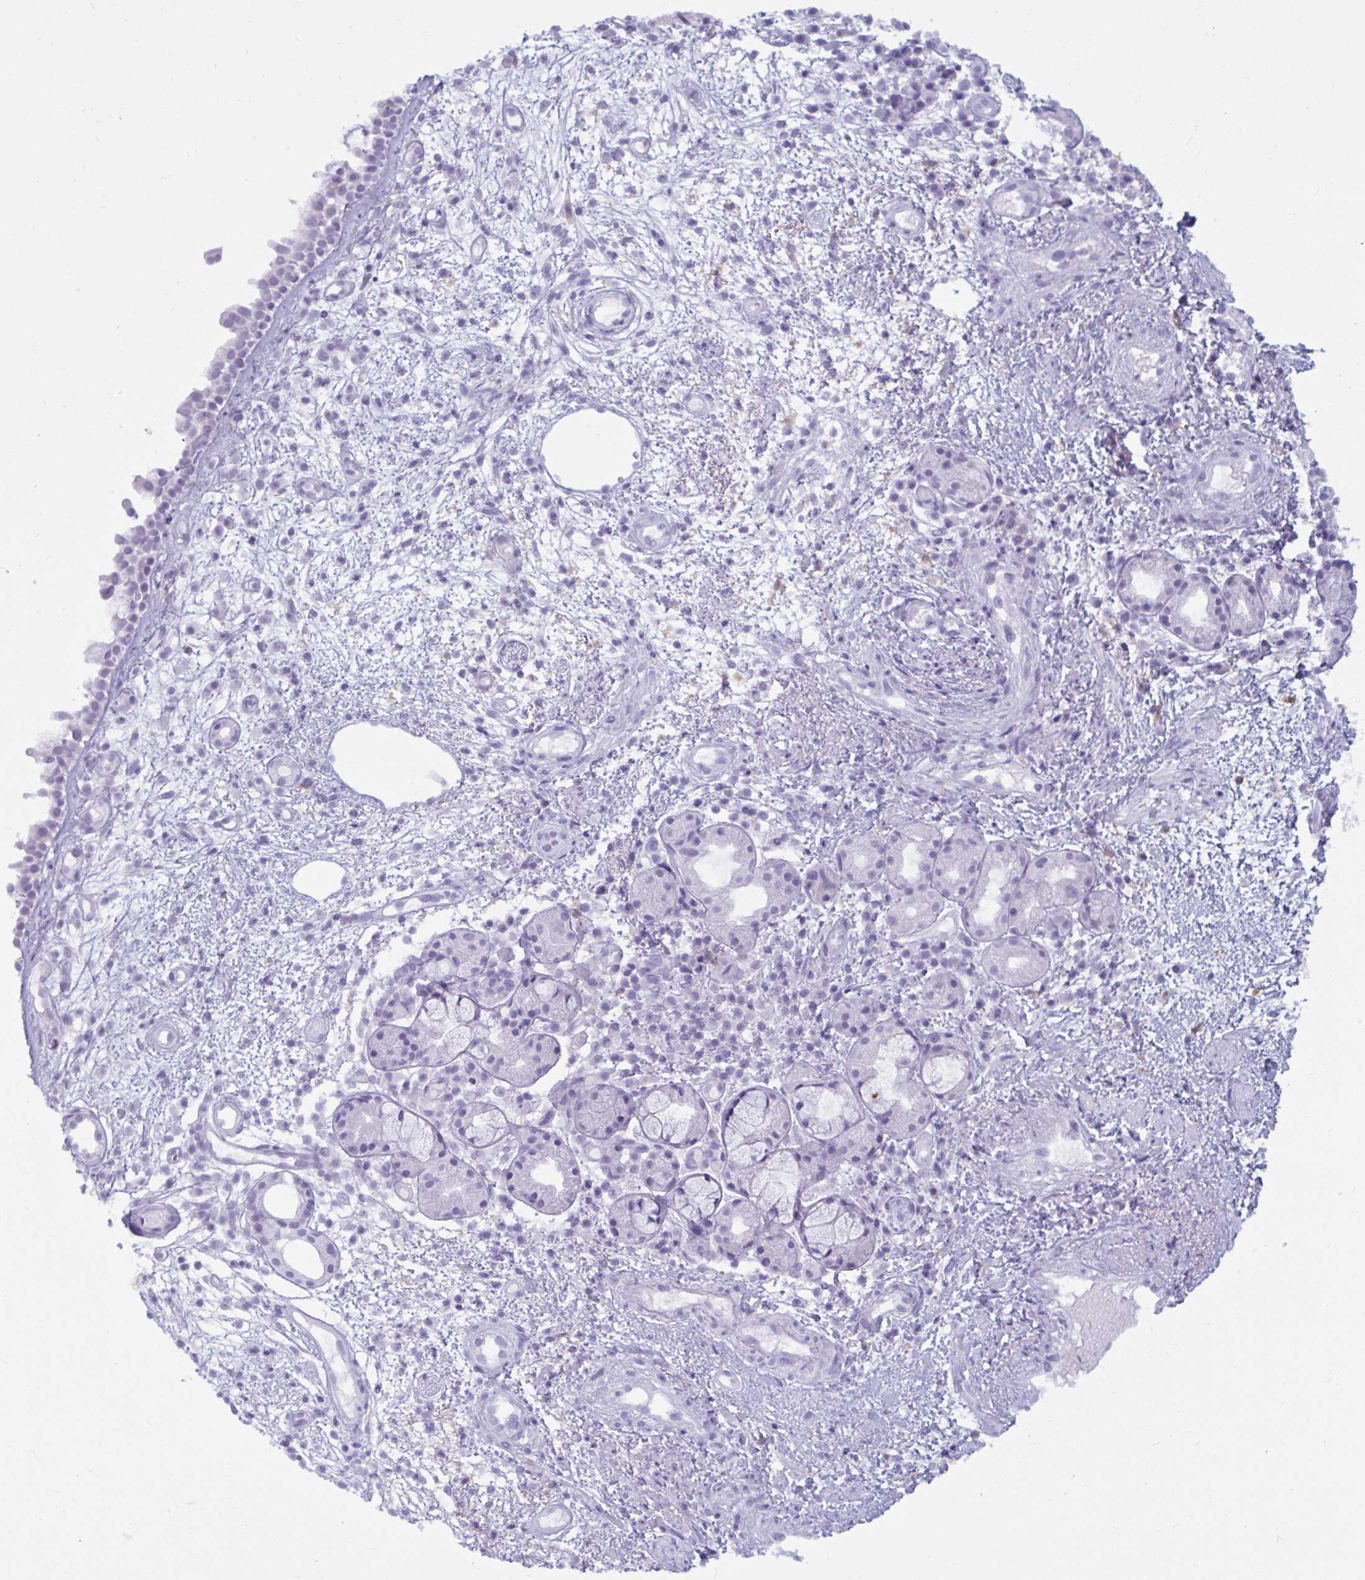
{"staining": {"intensity": "negative", "quantity": "none", "location": "none"}, "tissue": "nasopharynx", "cell_type": "Respiratory epithelial cells", "image_type": "normal", "snomed": [{"axis": "morphology", "description": "Normal tissue, NOS"}, {"axis": "morphology", "description": "Inflammation, NOS"}, {"axis": "topography", "description": "Nasopharynx"}], "caption": "DAB (3,3'-diaminobenzidine) immunohistochemical staining of normal human nasopharynx demonstrates no significant expression in respiratory epithelial cells. (DAB (3,3'-diaminobenzidine) immunohistochemistry (IHC) visualized using brightfield microscopy, high magnification).", "gene": "ANKRD60", "patient": {"sex": "male", "age": 54}}